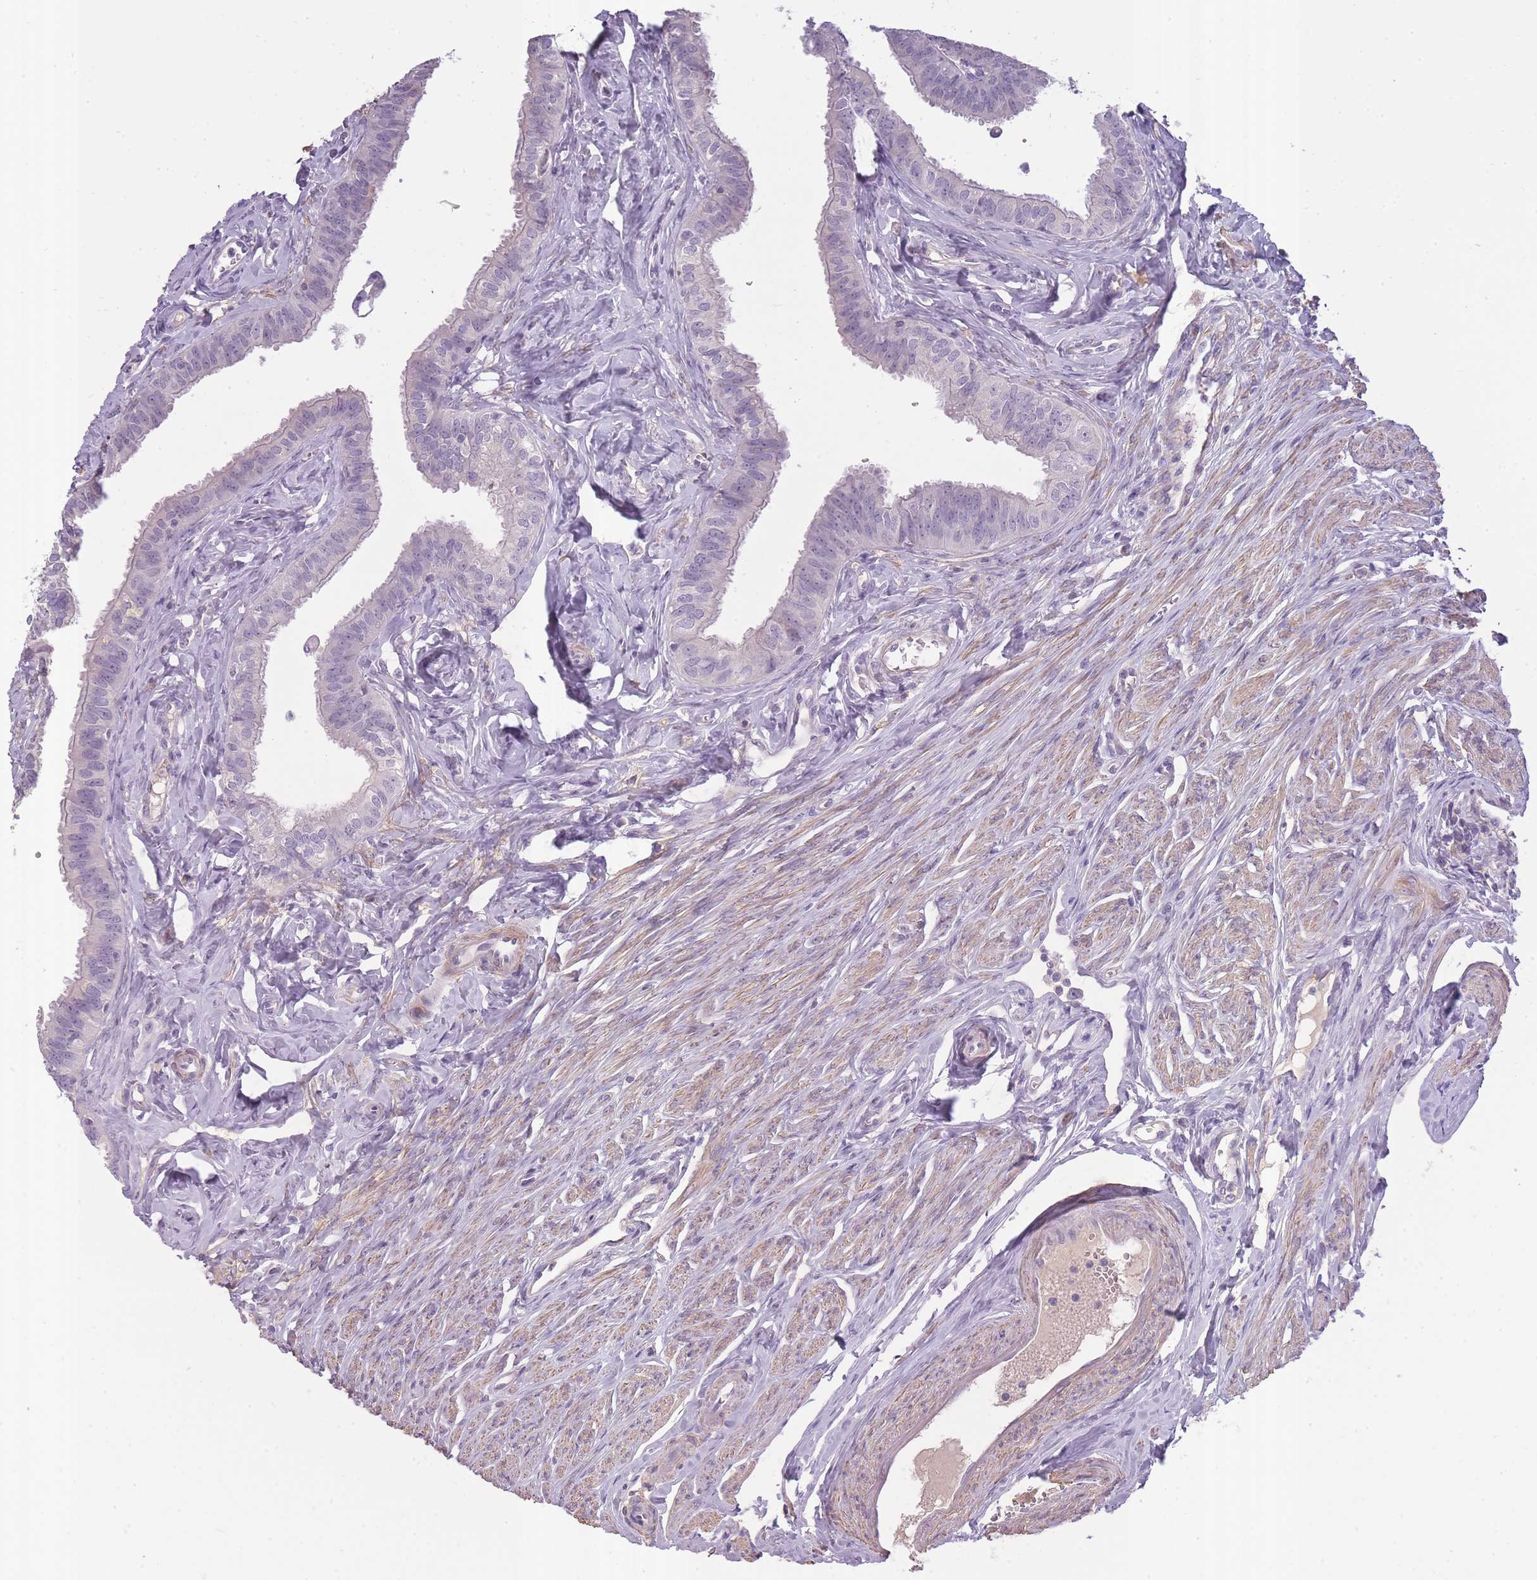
{"staining": {"intensity": "negative", "quantity": "none", "location": "none"}, "tissue": "fallopian tube", "cell_type": "Glandular cells", "image_type": "normal", "snomed": [{"axis": "morphology", "description": "Normal tissue, NOS"}, {"axis": "morphology", "description": "Carcinoma, NOS"}, {"axis": "topography", "description": "Fallopian tube"}, {"axis": "topography", "description": "Ovary"}], "caption": "The histopathology image shows no staining of glandular cells in unremarkable fallopian tube. Nuclei are stained in blue.", "gene": "SLC8A2", "patient": {"sex": "female", "age": 59}}